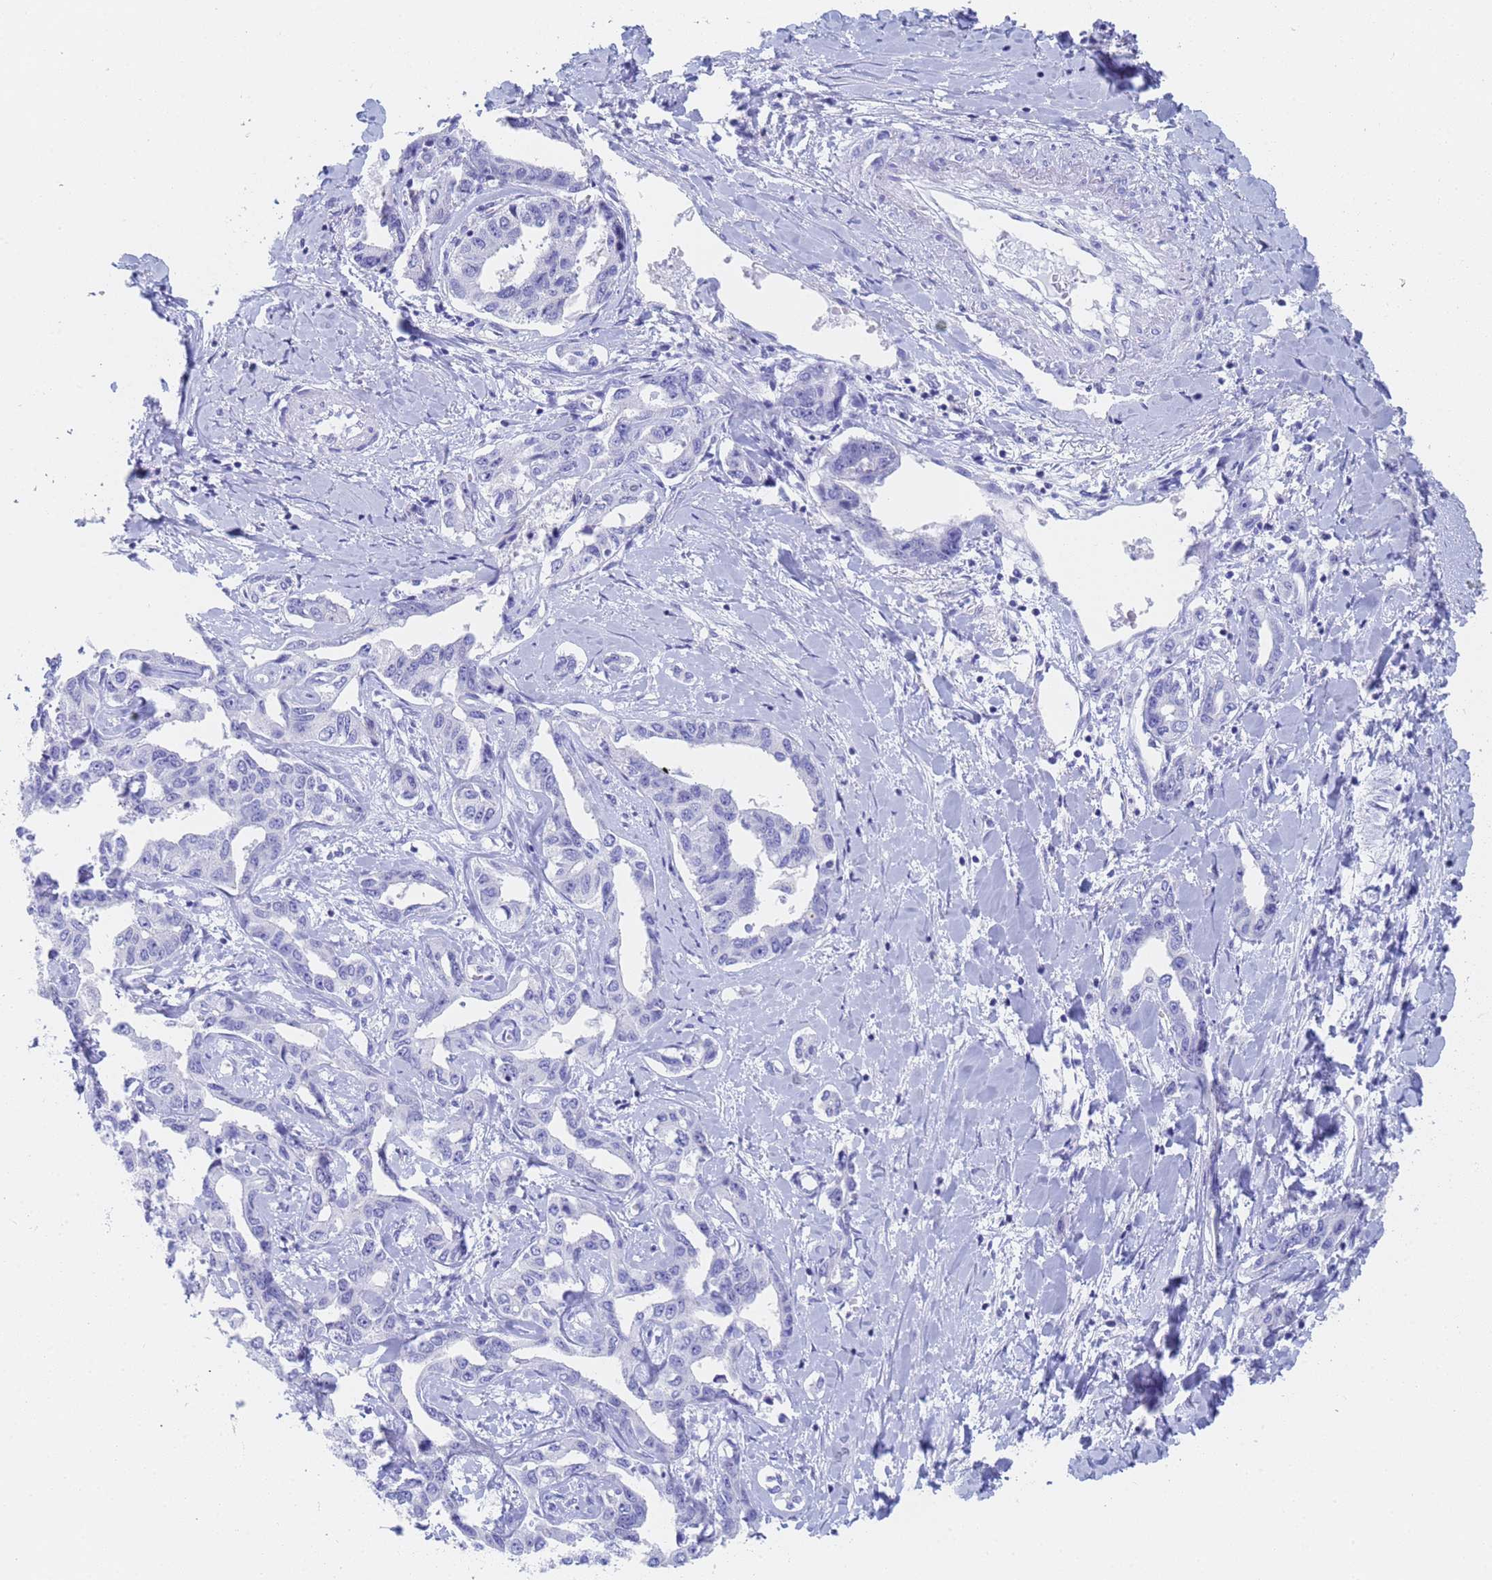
{"staining": {"intensity": "negative", "quantity": "none", "location": "none"}, "tissue": "liver cancer", "cell_type": "Tumor cells", "image_type": "cancer", "snomed": [{"axis": "morphology", "description": "Cholangiocarcinoma"}, {"axis": "topography", "description": "Liver"}], "caption": "IHC of human liver cancer shows no staining in tumor cells. (DAB (3,3'-diaminobenzidine) immunohistochemistry visualized using brightfield microscopy, high magnification).", "gene": "STATH", "patient": {"sex": "male", "age": 59}}